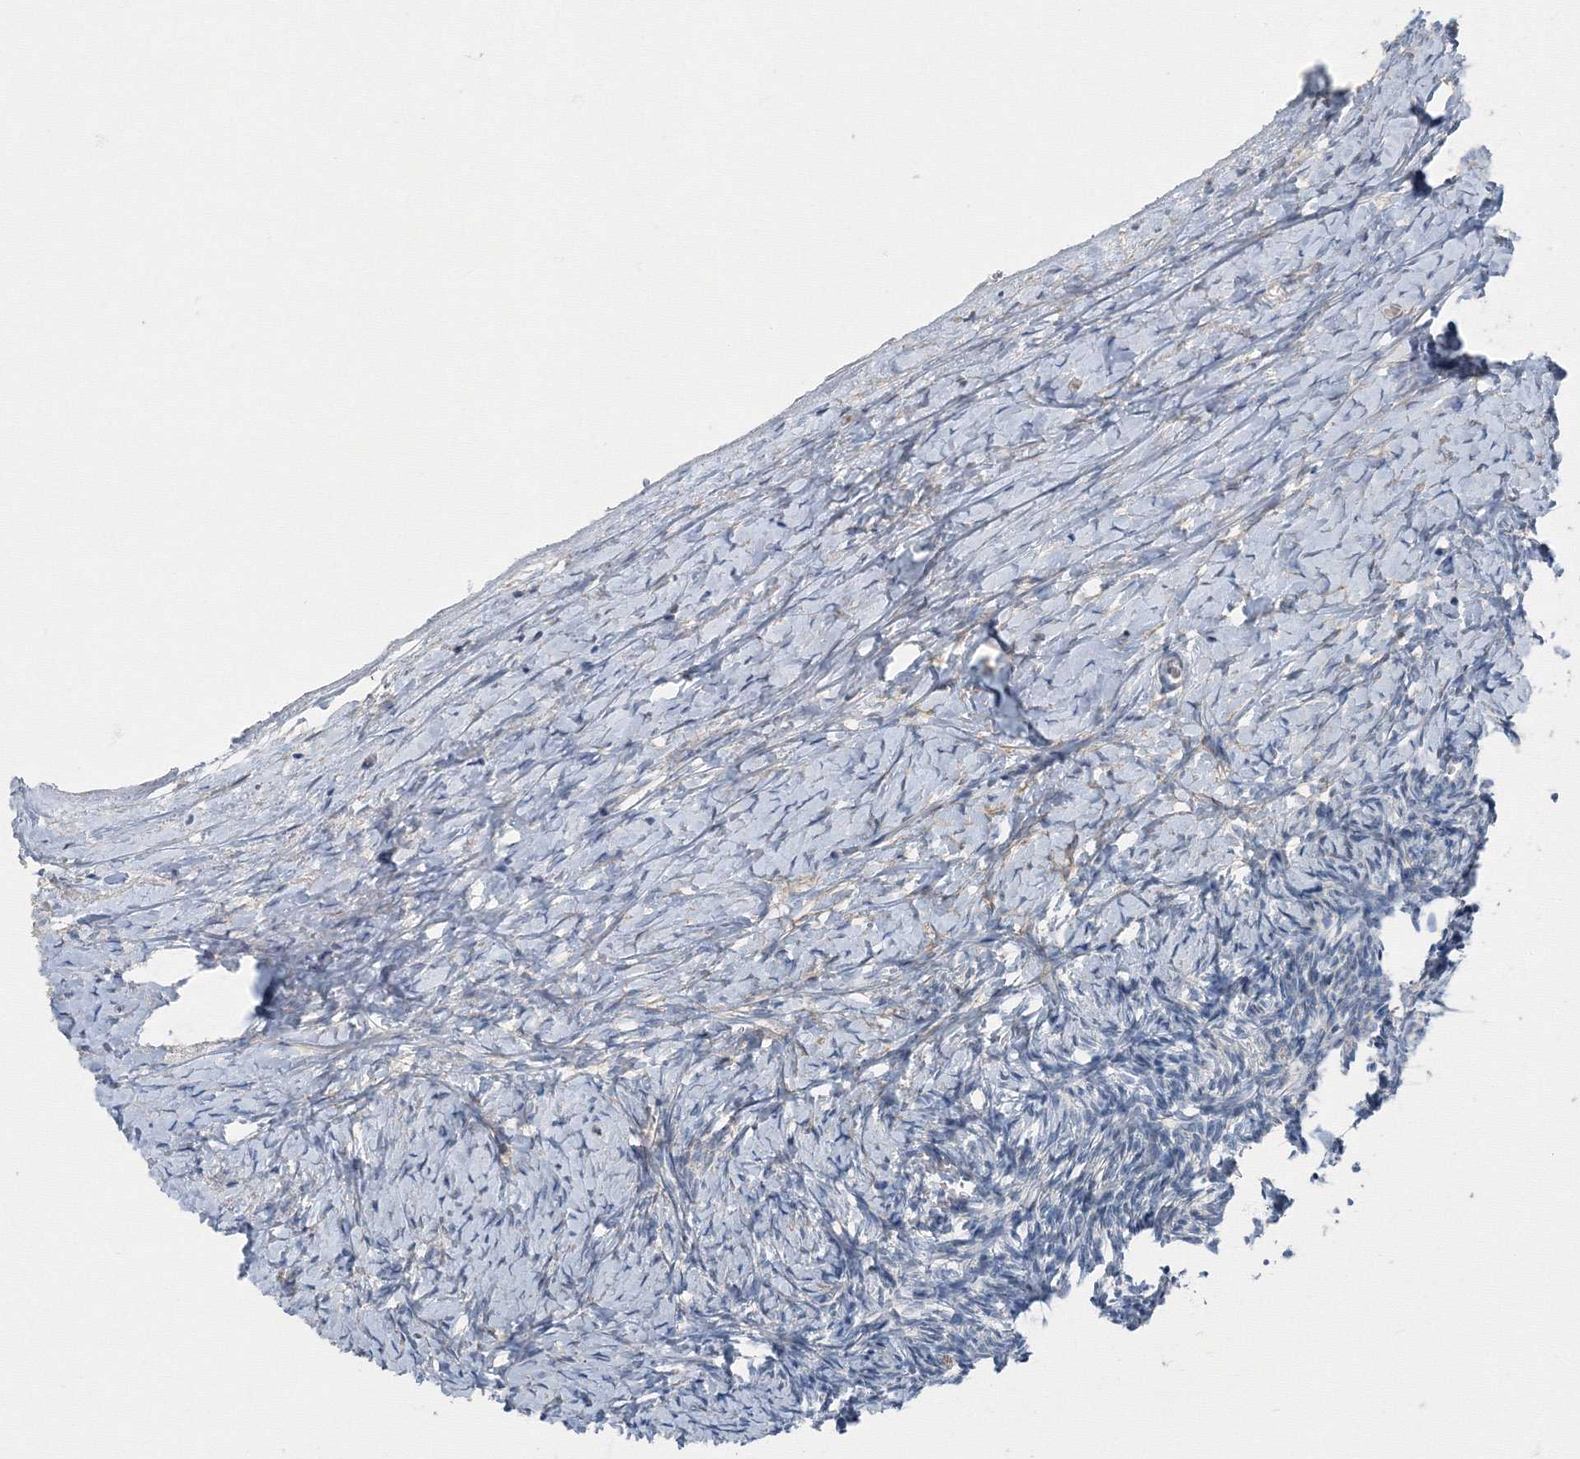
{"staining": {"intensity": "weak", "quantity": "25%-75%", "location": "cytoplasmic/membranous"}, "tissue": "ovary", "cell_type": "Follicle cells", "image_type": "normal", "snomed": [{"axis": "morphology", "description": "Normal tissue, NOS"}, {"axis": "morphology", "description": "Developmental malformation"}, {"axis": "topography", "description": "Ovary"}], "caption": "Immunohistochemical staining of unremarkable human ovary shows weak cytoplasmic/membranous protein expression in about 25%-75% of follicle cells.", "gene": "AASDH", "patient": {"sex": "female", "age": 39}}